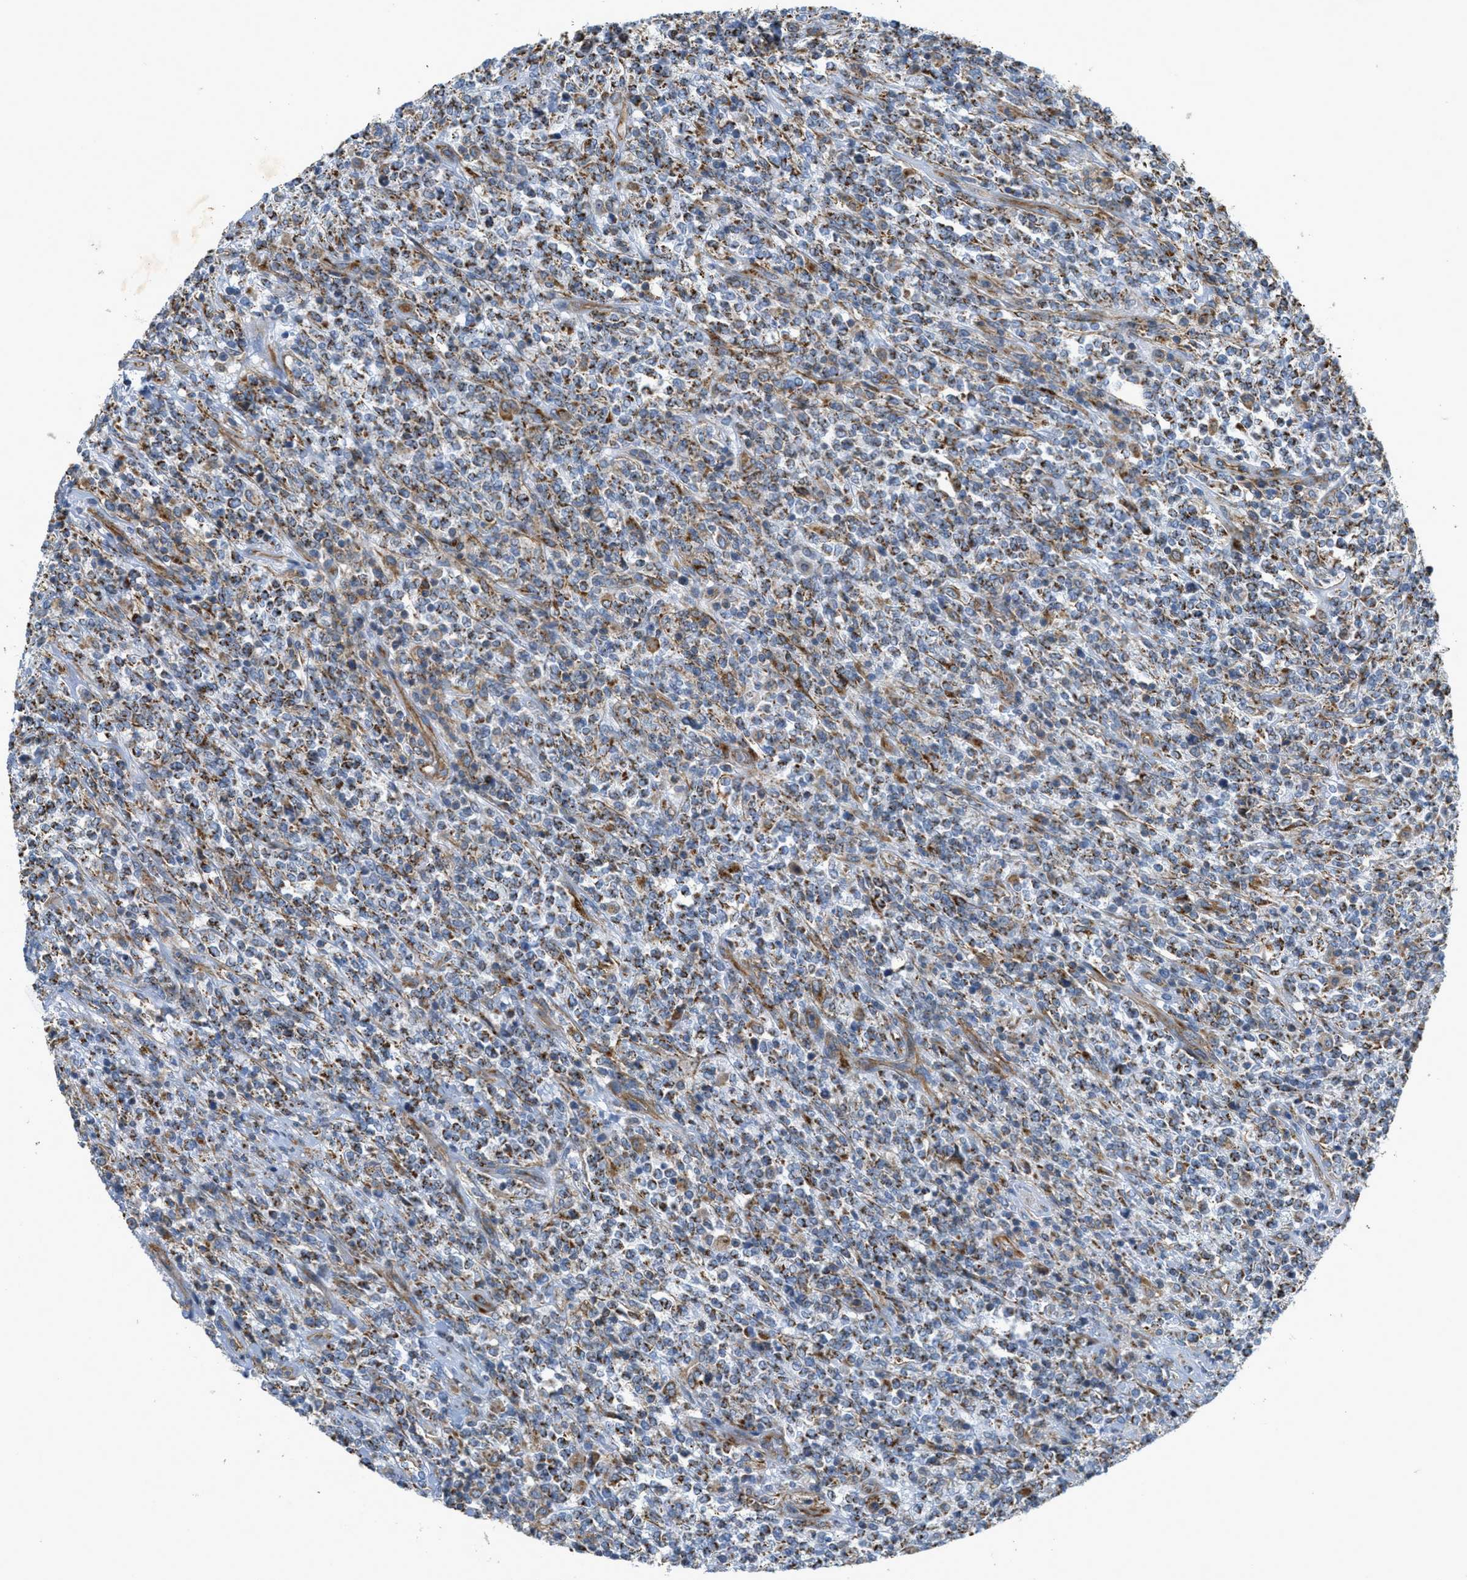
{"staining": {"intensity": "strong", "quantity": ">75%", "location": "cytoplasmic/membranous"}, "tissue": "lymphoma", "cell_type": "Tumor cells", "image_type": "cancer", "snomed": [{"axis": "morphology", "description": "Malignant lymphoma, non-Hodgkin's type, High grade"}, {"axis": "topography", "description": "Soft tissue"}], "caption": "There is high levels of strong cytoplasmic/membranous staining in tumor cells of malignant lymphoma, non-Hodgkin's type (high-grade), as demonstrated by immunohistochemical staining (brown color).", "gene": "BTN3A1", "patient": {"sex": "male", "age": 18}}